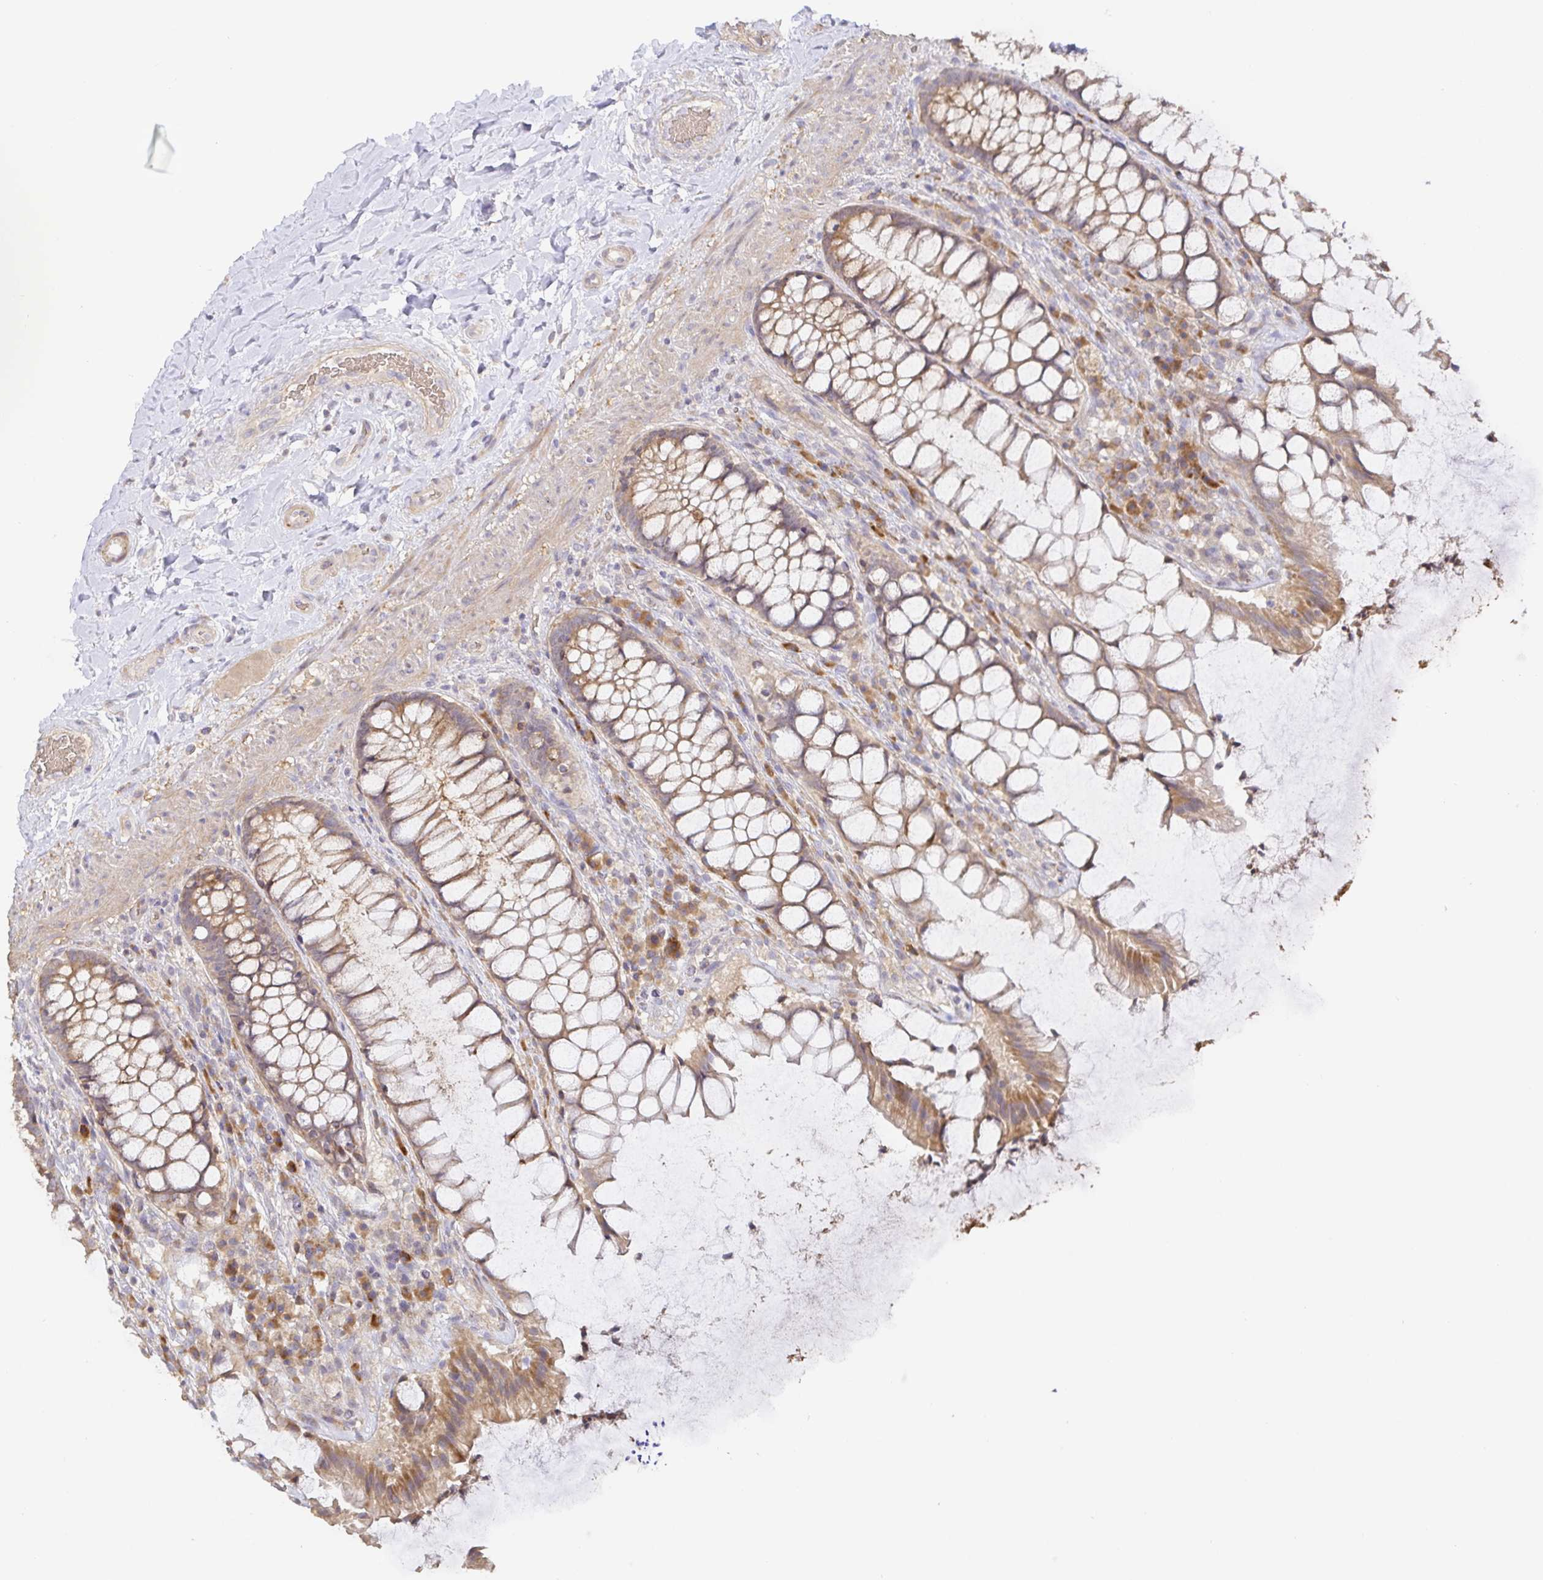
{"staining": {"intensity": "moderate", "quantity": ">75%", "location": "cytoplasmic/membranous"}, "tissue": "rectum", "cell_type": "Glandular cells", "image_type": "normal", "snomed": [{"axis": "morphology", "description": "Normal tissue, NOS"}, {"axis": "topography", "description": "Rectum"}], "caption": "A medium amount of moderate cytoplasmic/membranous staining is identified in about >75% of glandular cells in normal rectum.", "gene": "ZDHHC11B", "patient": {"sex": "female", "age": 58}}